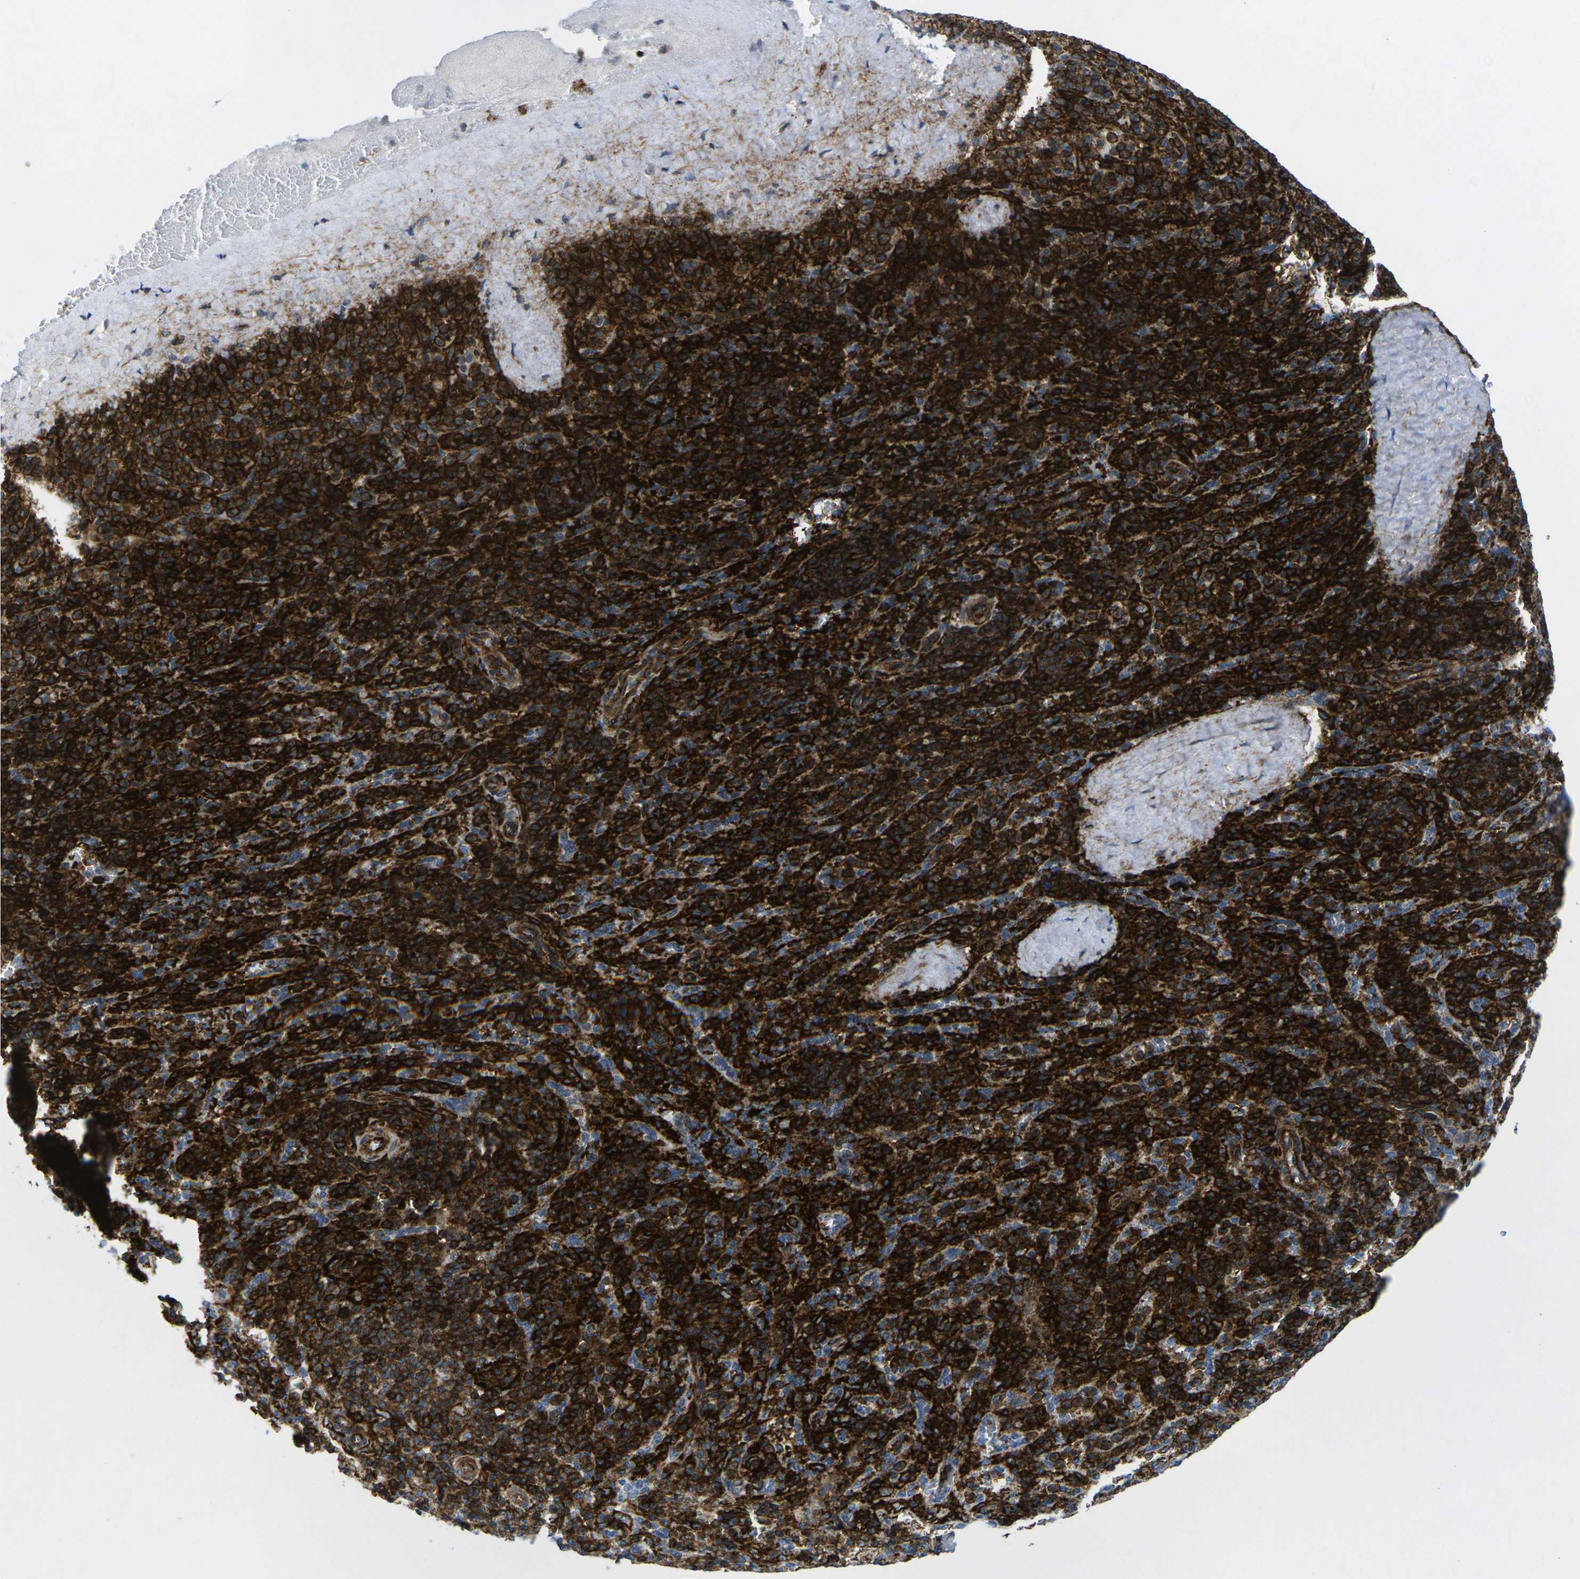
{"staining": {"intensity": "strong", "quantity": ">75%", "location": "cytoplasmic/membranous"}, "tissue": "spleen", "cell_type": "Cells in red pulp", "image_type": "normal", "snomed": [{"axis": "morphology", "description": "Normal tissue, NOS"}, {"axis": "topography", "description": "Spleen"}], "caption": "Immunohistochemical staining of benign spleen reveals strong cytoplasmic/membranous protein positivity in approximately >75% of cells in red pulp. The protein of interest is shown in brown color, while the nuclei are stained blue.", "gene": "IQGAP1", "patient": {"sex": "male", "age": 36}}